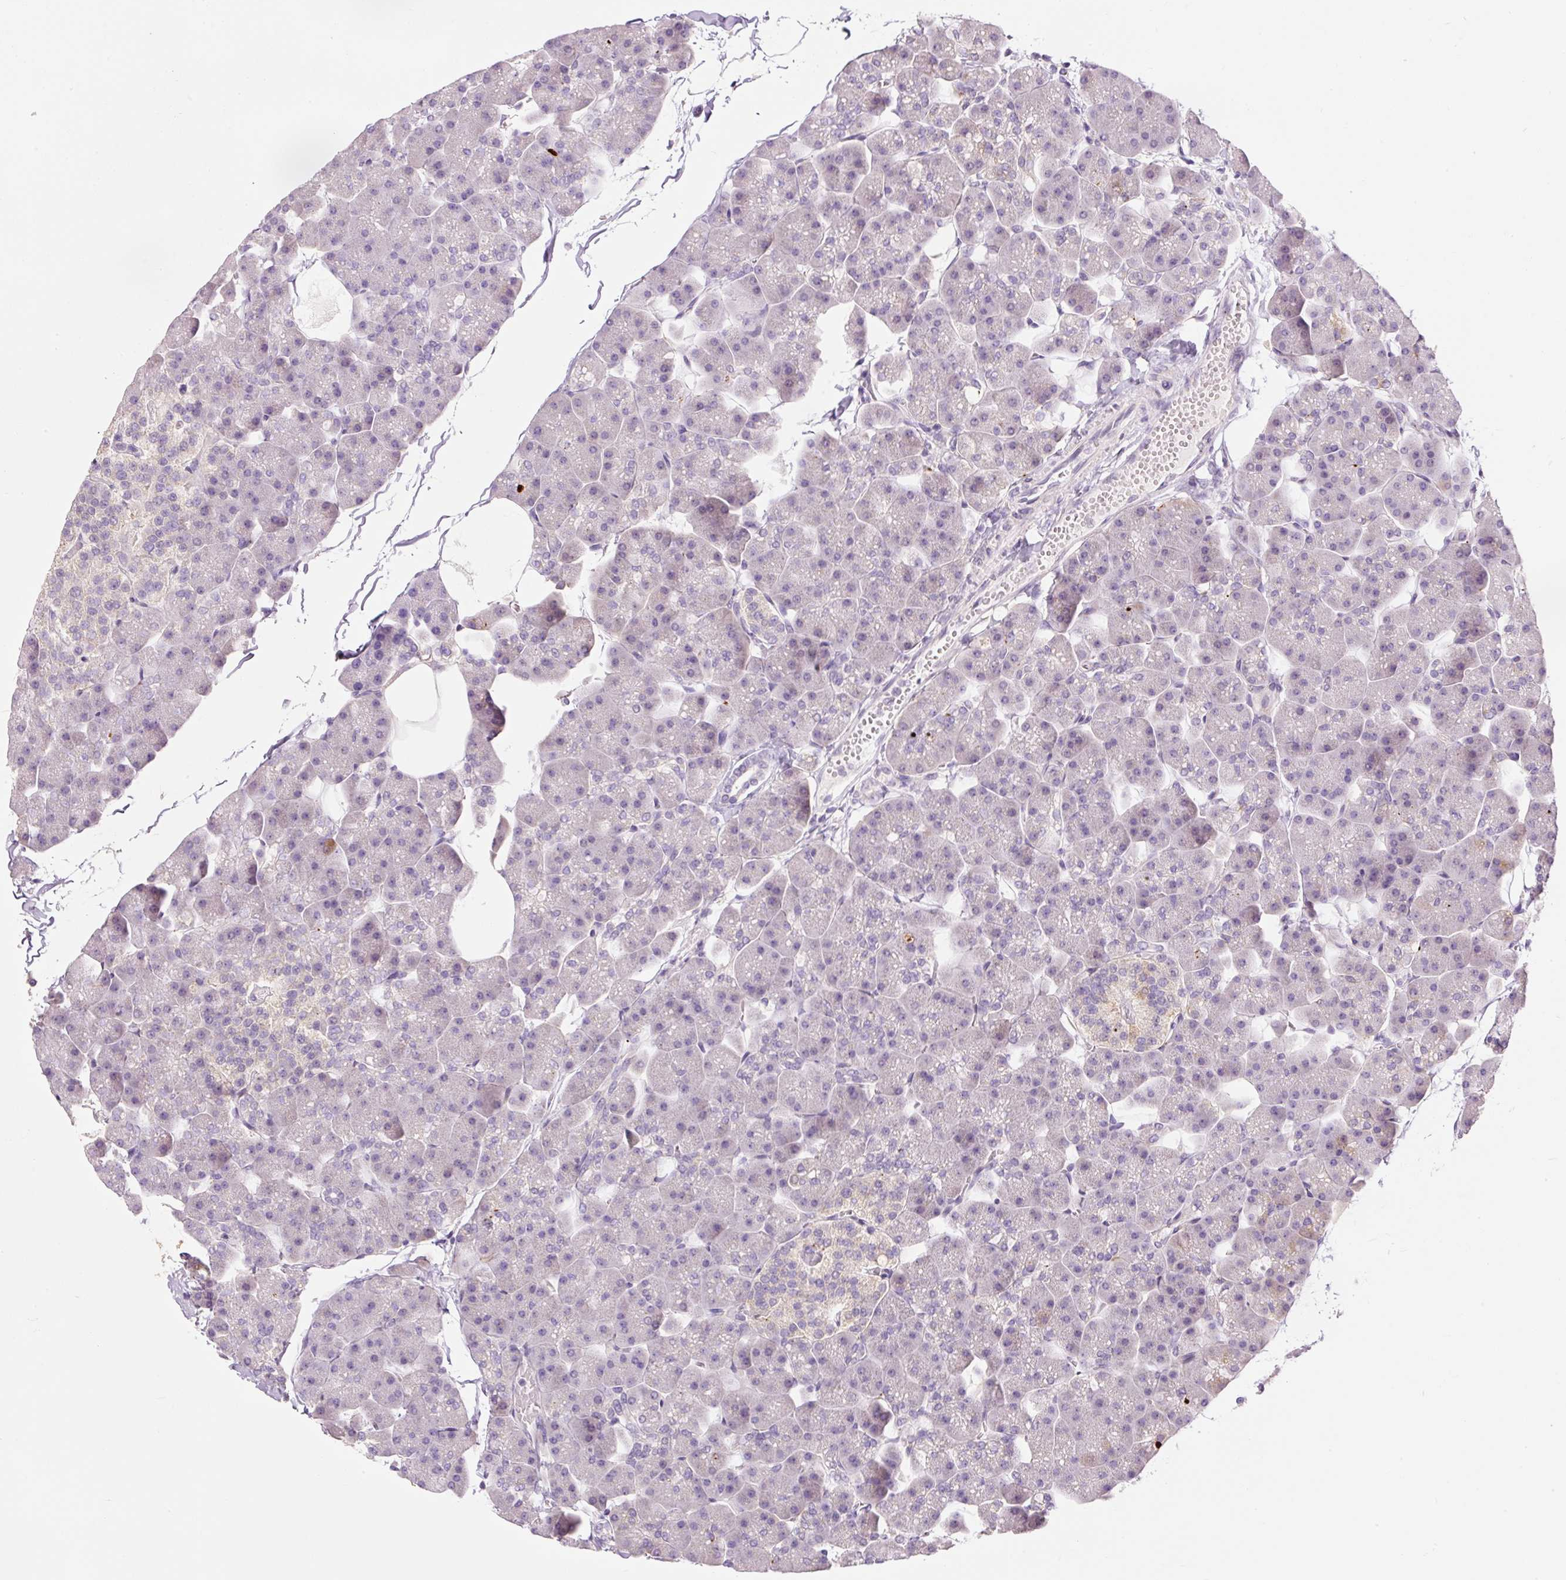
{"staining": {"intensity": "strong", "quantity": "25%-75%", "location": "cytoplasmic/membranous"}, "tissue": "pancreas", "cell_type": "Exocrine glandular cells", "image_type": "normal", "snomed": [{"axis": "morphology", "description": "Normal tissue, NOS"}, {"axis": "topography", "description": "Pancreas"}], "caption": "Strong cytoplasmic/membranous staining is appreciated in approximately 25%-75% of exocrine glandular cells in normal pancreas.", "gene": "HAX1", "patient": {"sex": "male", "age": 35}}